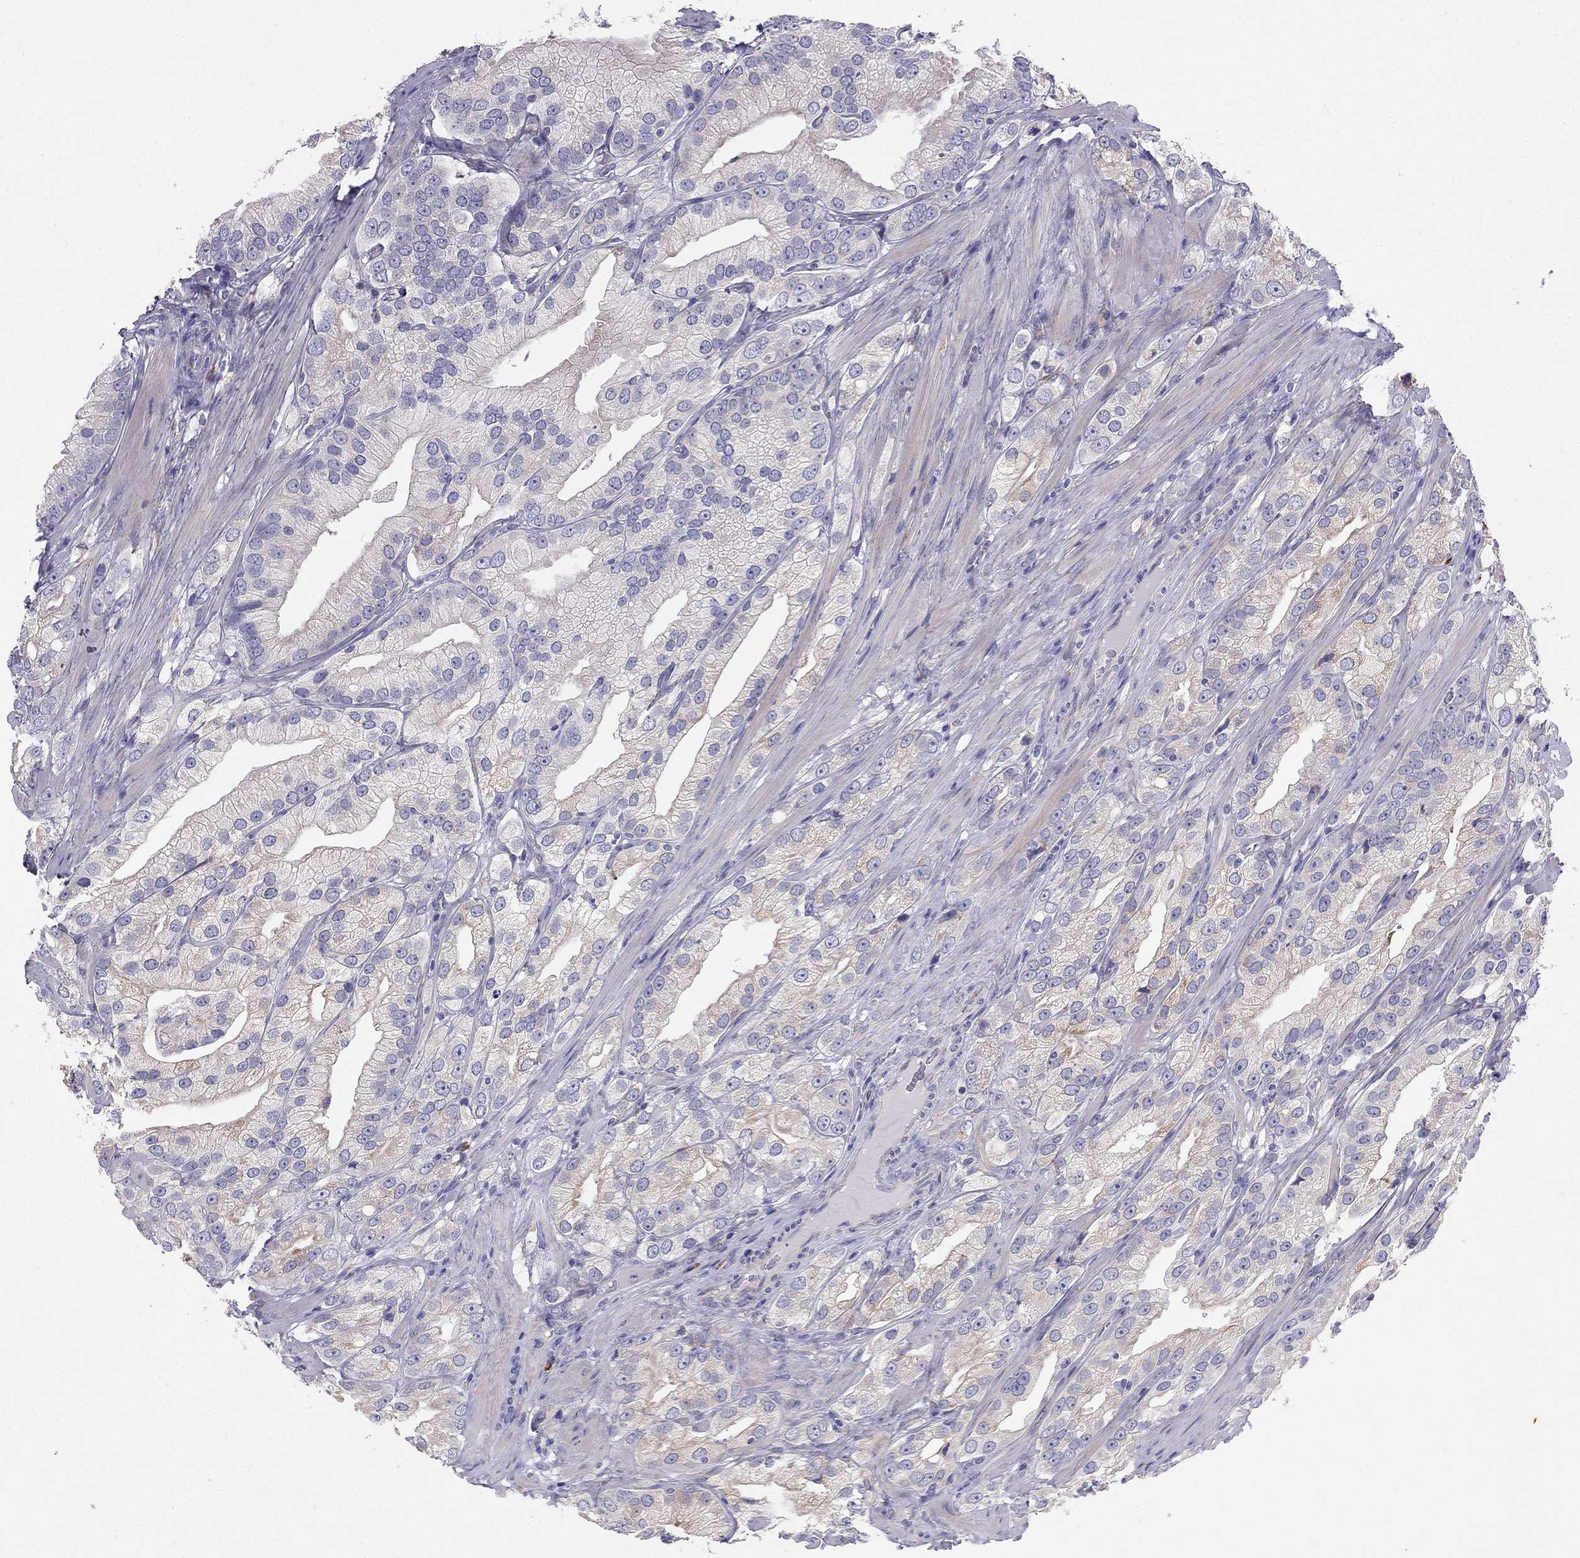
{"staining": {"intensity": "weak", "quantity": "<25%", "location": "cytoplasmic/membranous"}, "tissue": "prostate cancer", "cell_type": "Tumor cells", "image_type": "cancer", "snomed": [{"axis": "morphology", "description": "Adenocarcinoma, High grade"}, {"axis": "topography", "description": "Prostate and seminal vesicle, NOS"}], "caption": "Prostate cancer (adenocarcinoma (high-grade)) was stained to show a protein in brown. There is no significant expression in tumor cells. (DAB IHC, high magnification).", "gene": "LONRF2", "patient": {"sex": "male", "age": 62}}